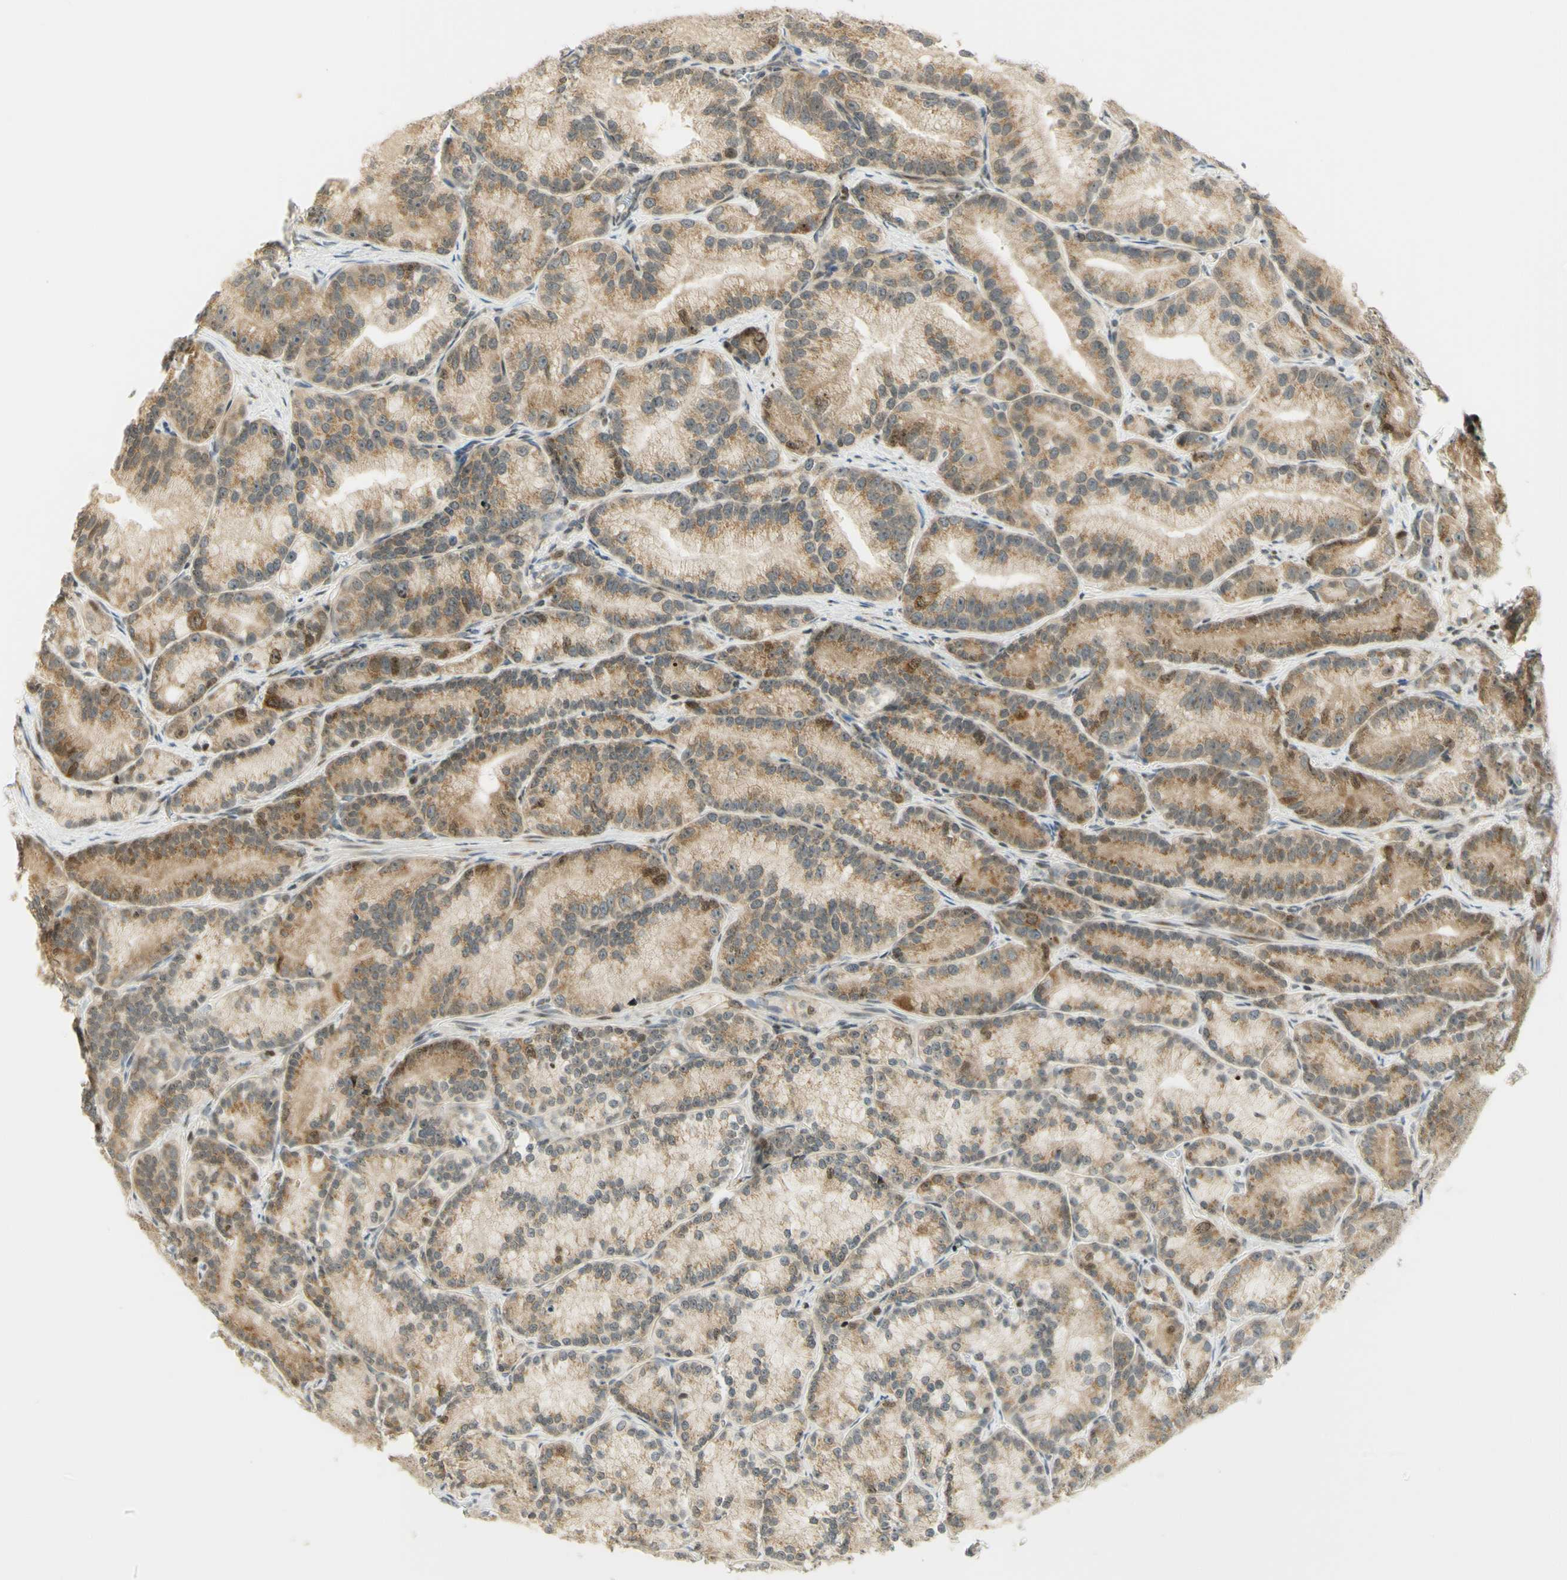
{"staining": {"intensity": "moderate", "quantity": ">75%", "location": "cytoplasmic/membranous,nuclear"}, "tissue": "prostate cancer", "cell_type": "Tumor cells", "image_type": "cancer", "snomed": [{"axis": "morphology", "description": "Adenocarcinoma, Low grade"}, {"axis": "topography", "description": "Prostate"}], "caption": "Immunohistochemistry photomicrograph of human low-grade adenocarcinoma (prostate) stained for a protein (brown), which displays medium levels of moderate cytoplasmic/membranous and nuclear staining in approximately >75% of tumor cells.", "gene": "KIF11", "patient": {"sex": "male", "age": 89}}